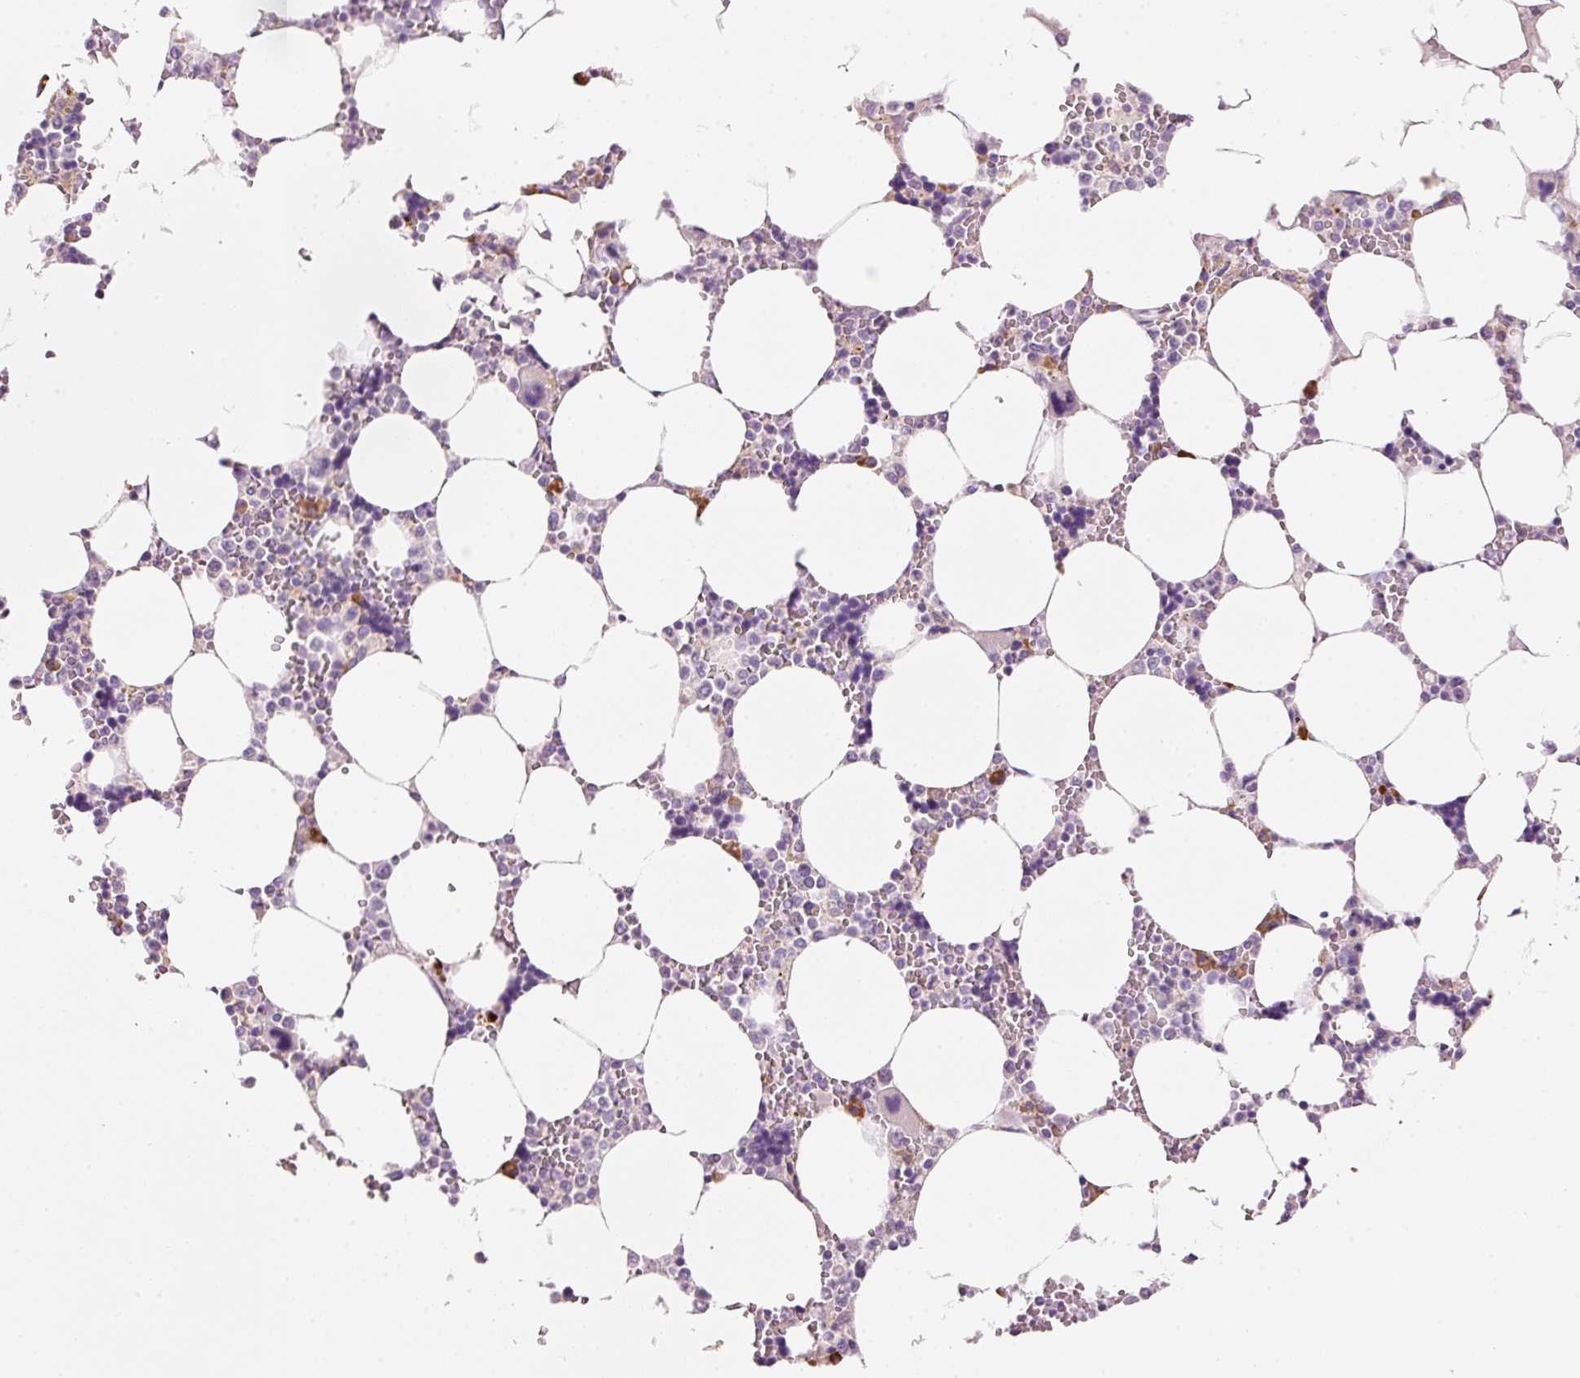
{"staining": {"intensity": "moderate", "quantity": "<25%", "location": "cytoplasmic/membranous"}, "tissue": "bone marrow", "cell_type": "Hematopoietic cells", "image_type": "normal", "snomed": [{"axis": "morphology", "description": "Normal tissue, NOS"}, {"axis": "topography", "description": "Bone marrow"}], "caption": "DAB immunohistochemical staining of benign bone marrow demonstrates moderate cytoplasmic/membranous protein positivity in about <25% of hematopoietic cells.", "gene": "TENT5C", "patient": {"sex": "male", "age": 64}}